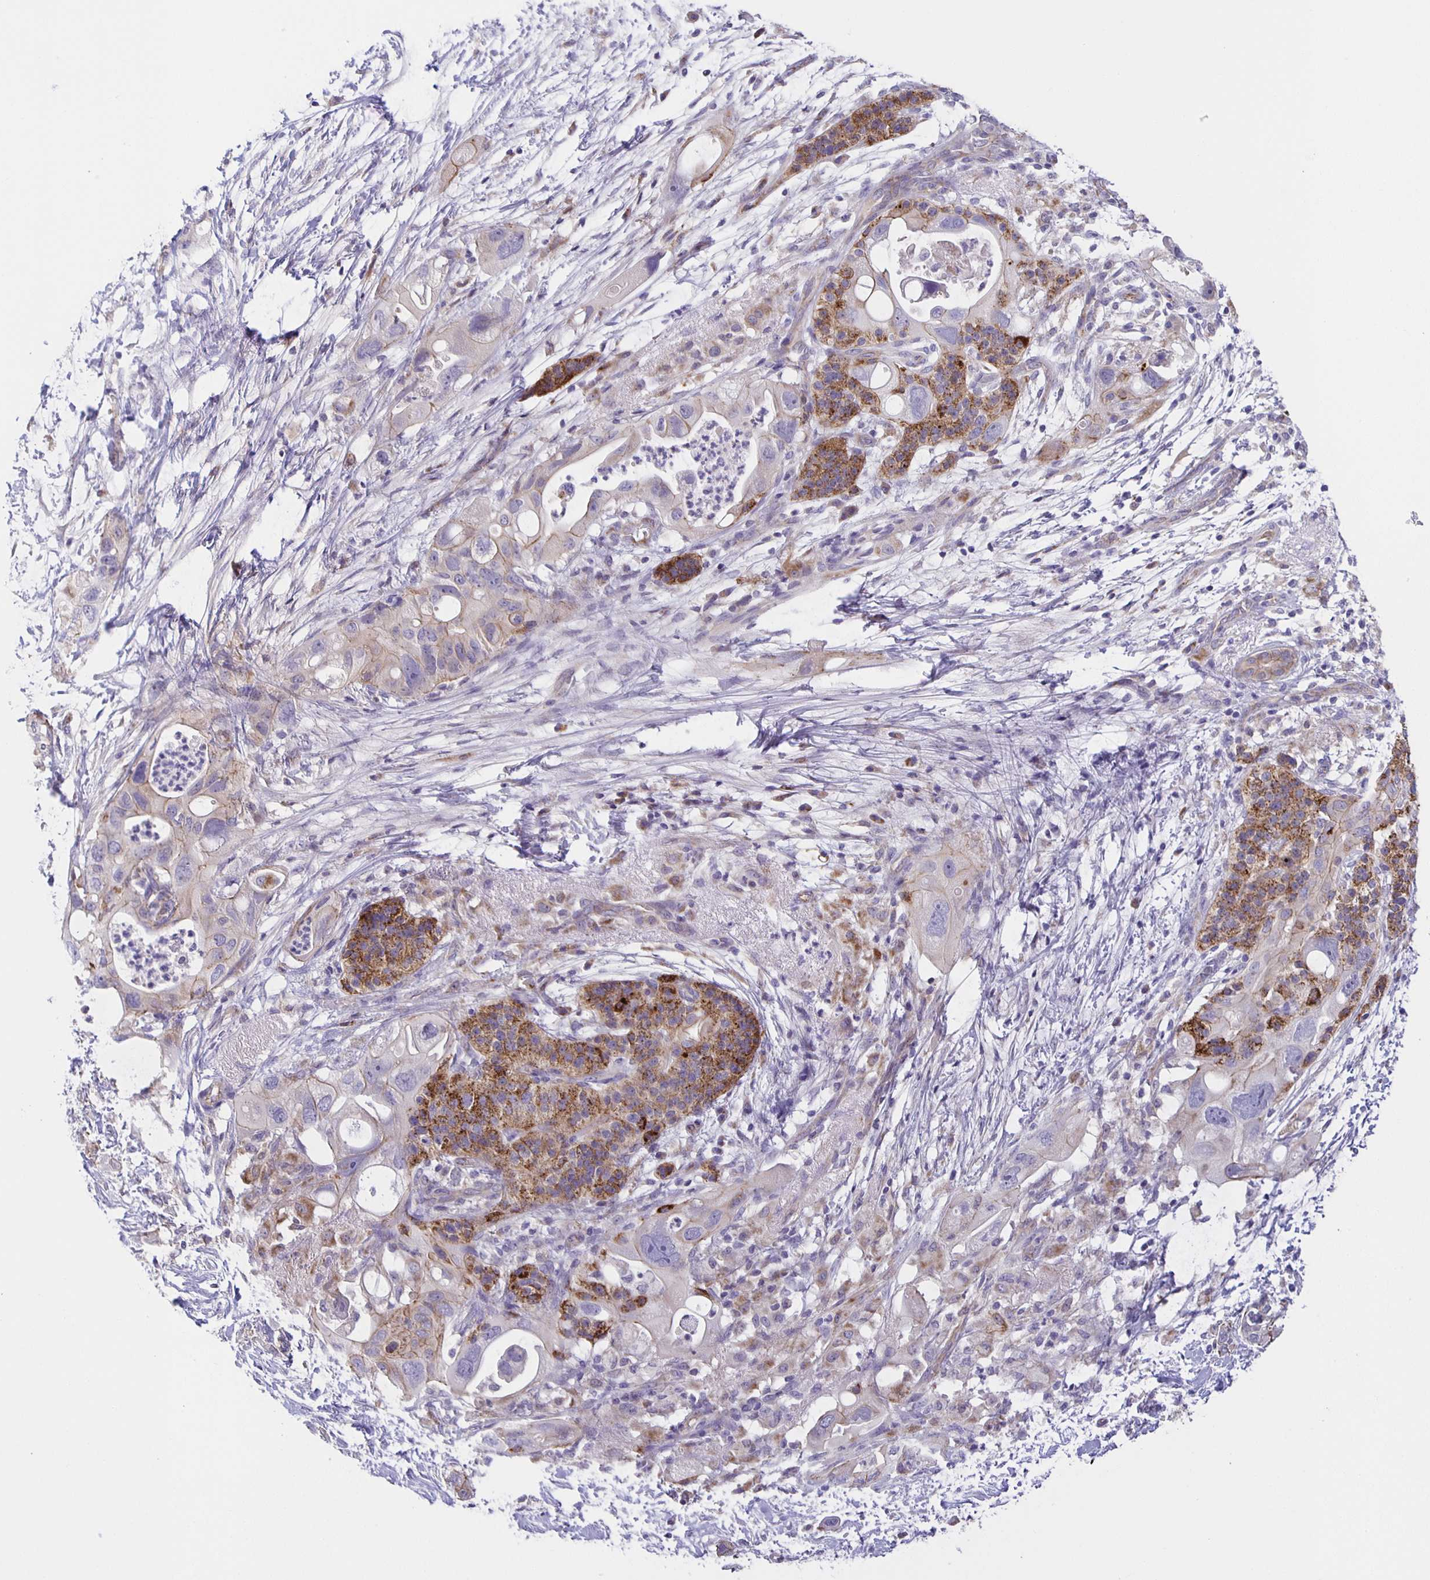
{"staining": {"intensity": "weak", "quantity": "<25%", "location": "cytoplasmic/membranous"}, "tissue": "pancreatic cancer", "cell_type": "Tumor cells", "image_type": "cancer", "snomed": [{"axis": "morphology", "description": "Adenocarcinoma, NOS"}, {"axis": "topography", "description": "Pancreas"}], "caption": "DAB immunohistochemical staining of human pancreatic adenocarcinoma exhibits no significant expression in tumor cells.", "gene": "JMJD4", "patient": {"sex": "female", "age": 72}}